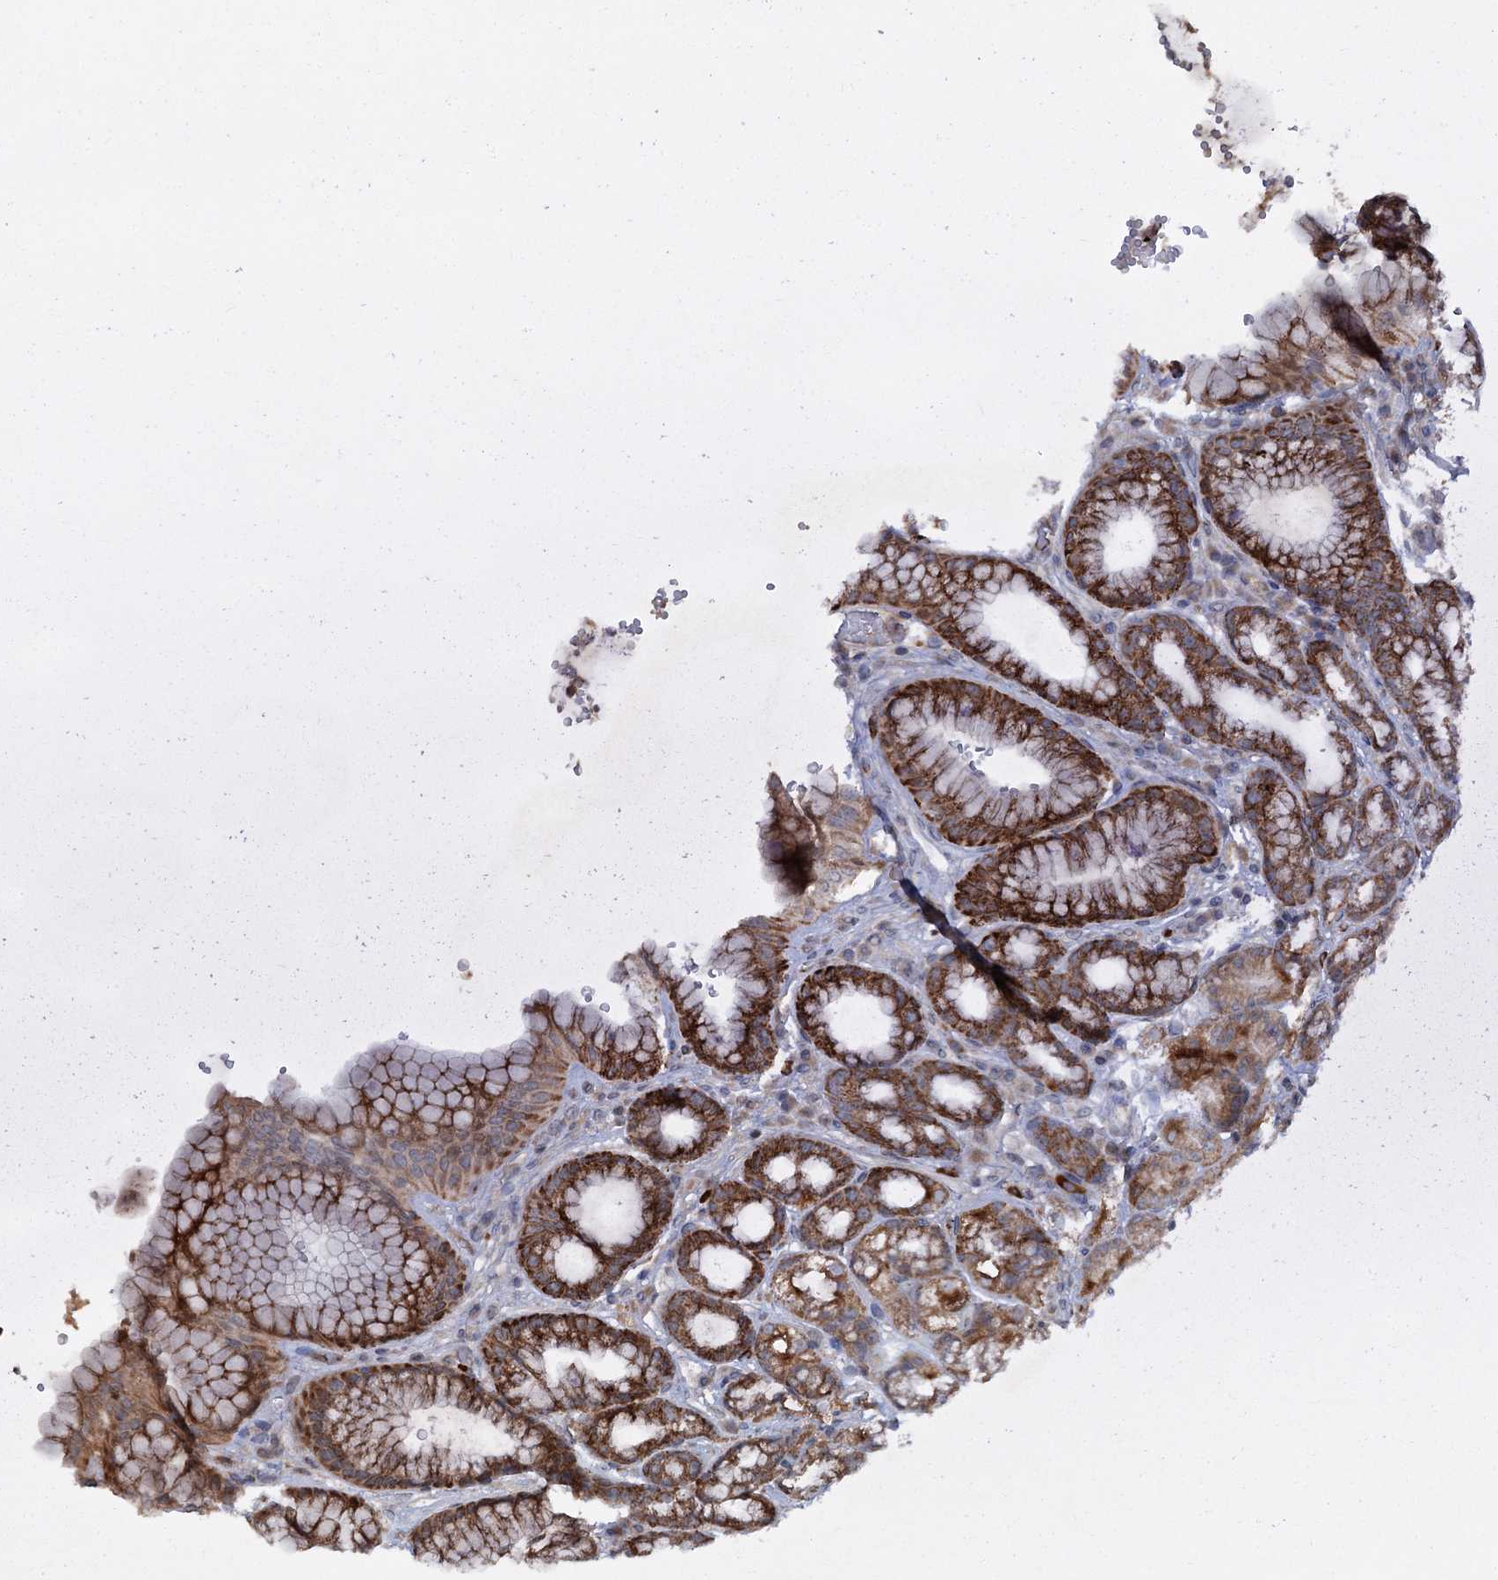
{"staining": {"intensity": "strong", "quantity": "25%-75%", "location": "cytoplasmic/membranous"}, "tissue": "stomach", "cell_type": "Glandular cells", "image_type": "normal", "snomed": [{"axis": "morphology", "description": "Normal tissue, NOS"}, {"axis": "morphology", "description": "Adenocarcinoma, NOS"}, {"axis": "topography", "description": "Stomach"}], "caption": "IHC image of benign stomach: stomach stained using immunohistochemistry (IHC) displays high levels of strong protein expression localized specifically in the cytoplasmic/membranous of glandular cells, appearing as a cytoplasmic/membranous brown color.", "gene": "ALAS1", "patient": {"sex": "male", "age": 57}}